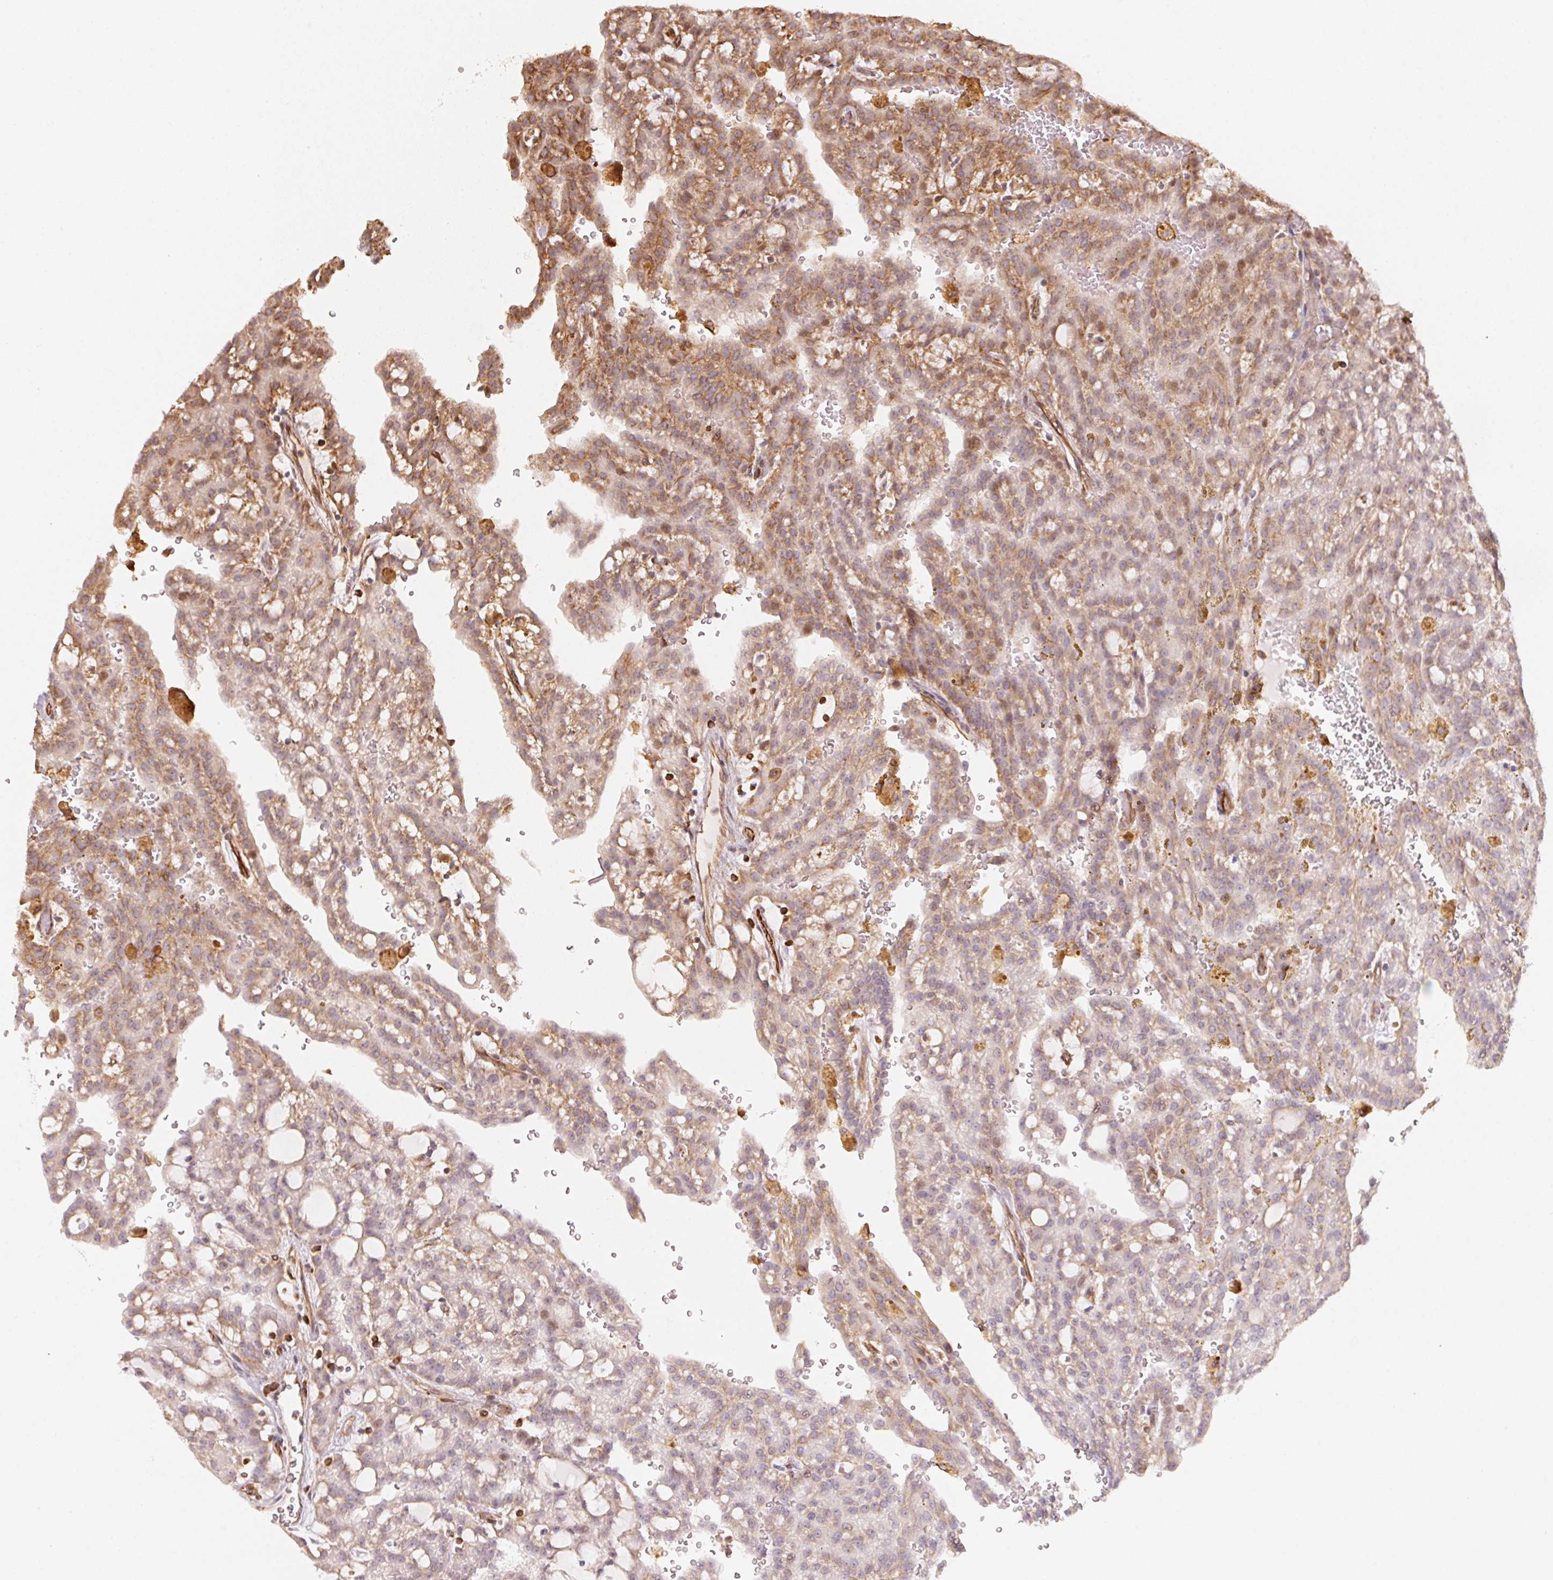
{"staining": {"intensity": "moderate", "quantity": "25%-75%", "location": "cytoplasmic/membranous"}, "tissue": "renal cancer", "cell_type": "Tumor cells", "image_type": "cancer", "snomed": [{"axis": "morphology", "description": "Adenocarcinoma, NOS"}, {"axis": "topography", "description": "Kidney"}], "caption": "Brown immunohistochemical staining in adenocarcinoma (renal) displays moderate cytoplasmic/membranous expression in about 25%-75% of tumor cells.", "gene": "FOXR2", "patient": {"sex": "male", "age": 63}}